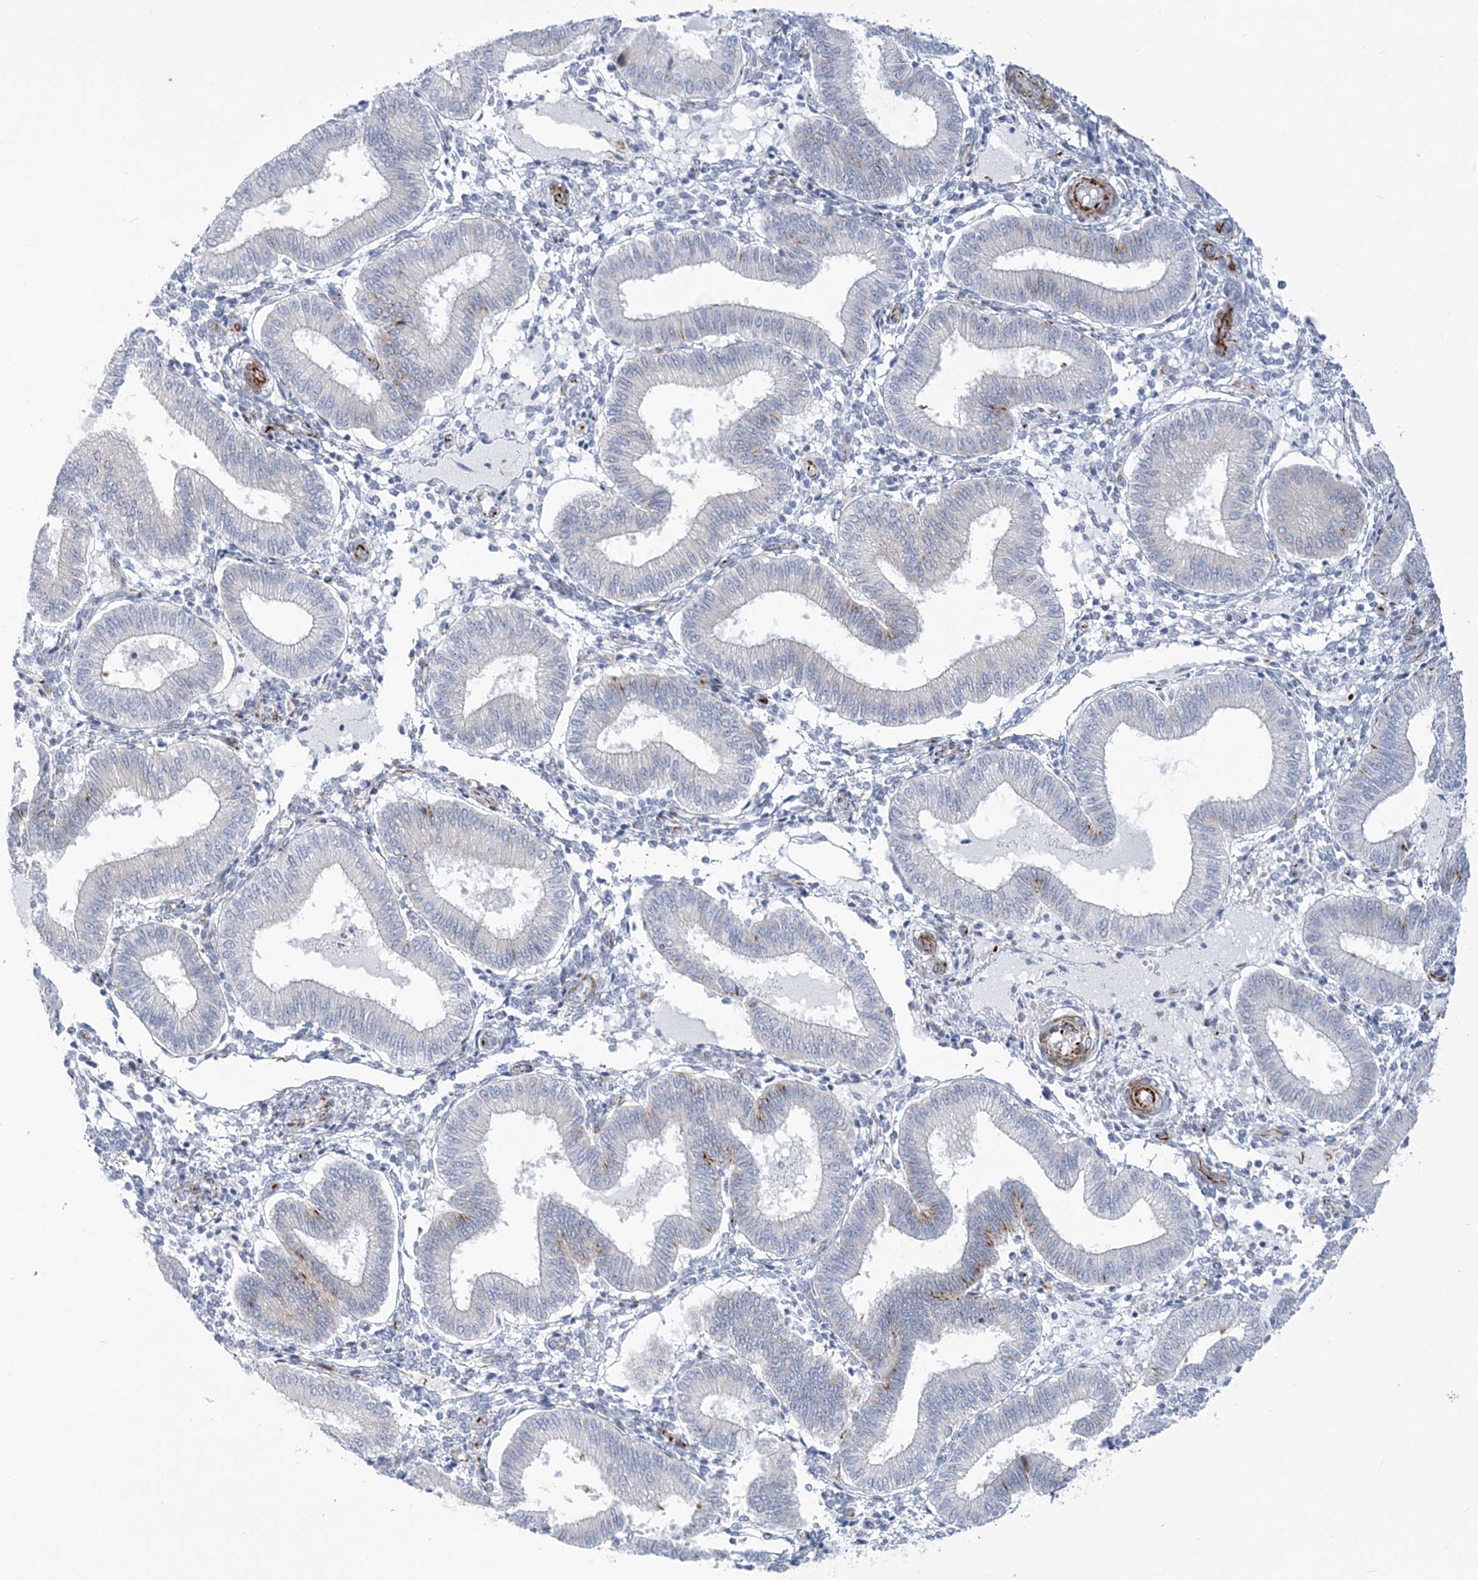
{"staining": {"intensity": "negative", "quantity": "none", "location": "none"}, "tissue": "endometrium", "cell_type": "Cells in endometrial stroma", "image_type": "normal", "snomed": [{"axis": "morphology", "description": "Normal tissue, NOS"}, {"axis": "topography", "description": "Endometrium"}], "caption": "This is an immunohistochemistry (IHC) histopathology image of benign human endometrium. There is no staining in cells in endometrial stroma.", "gene": "PPIL6", "patient": {"sex": "female", "age": 39}}